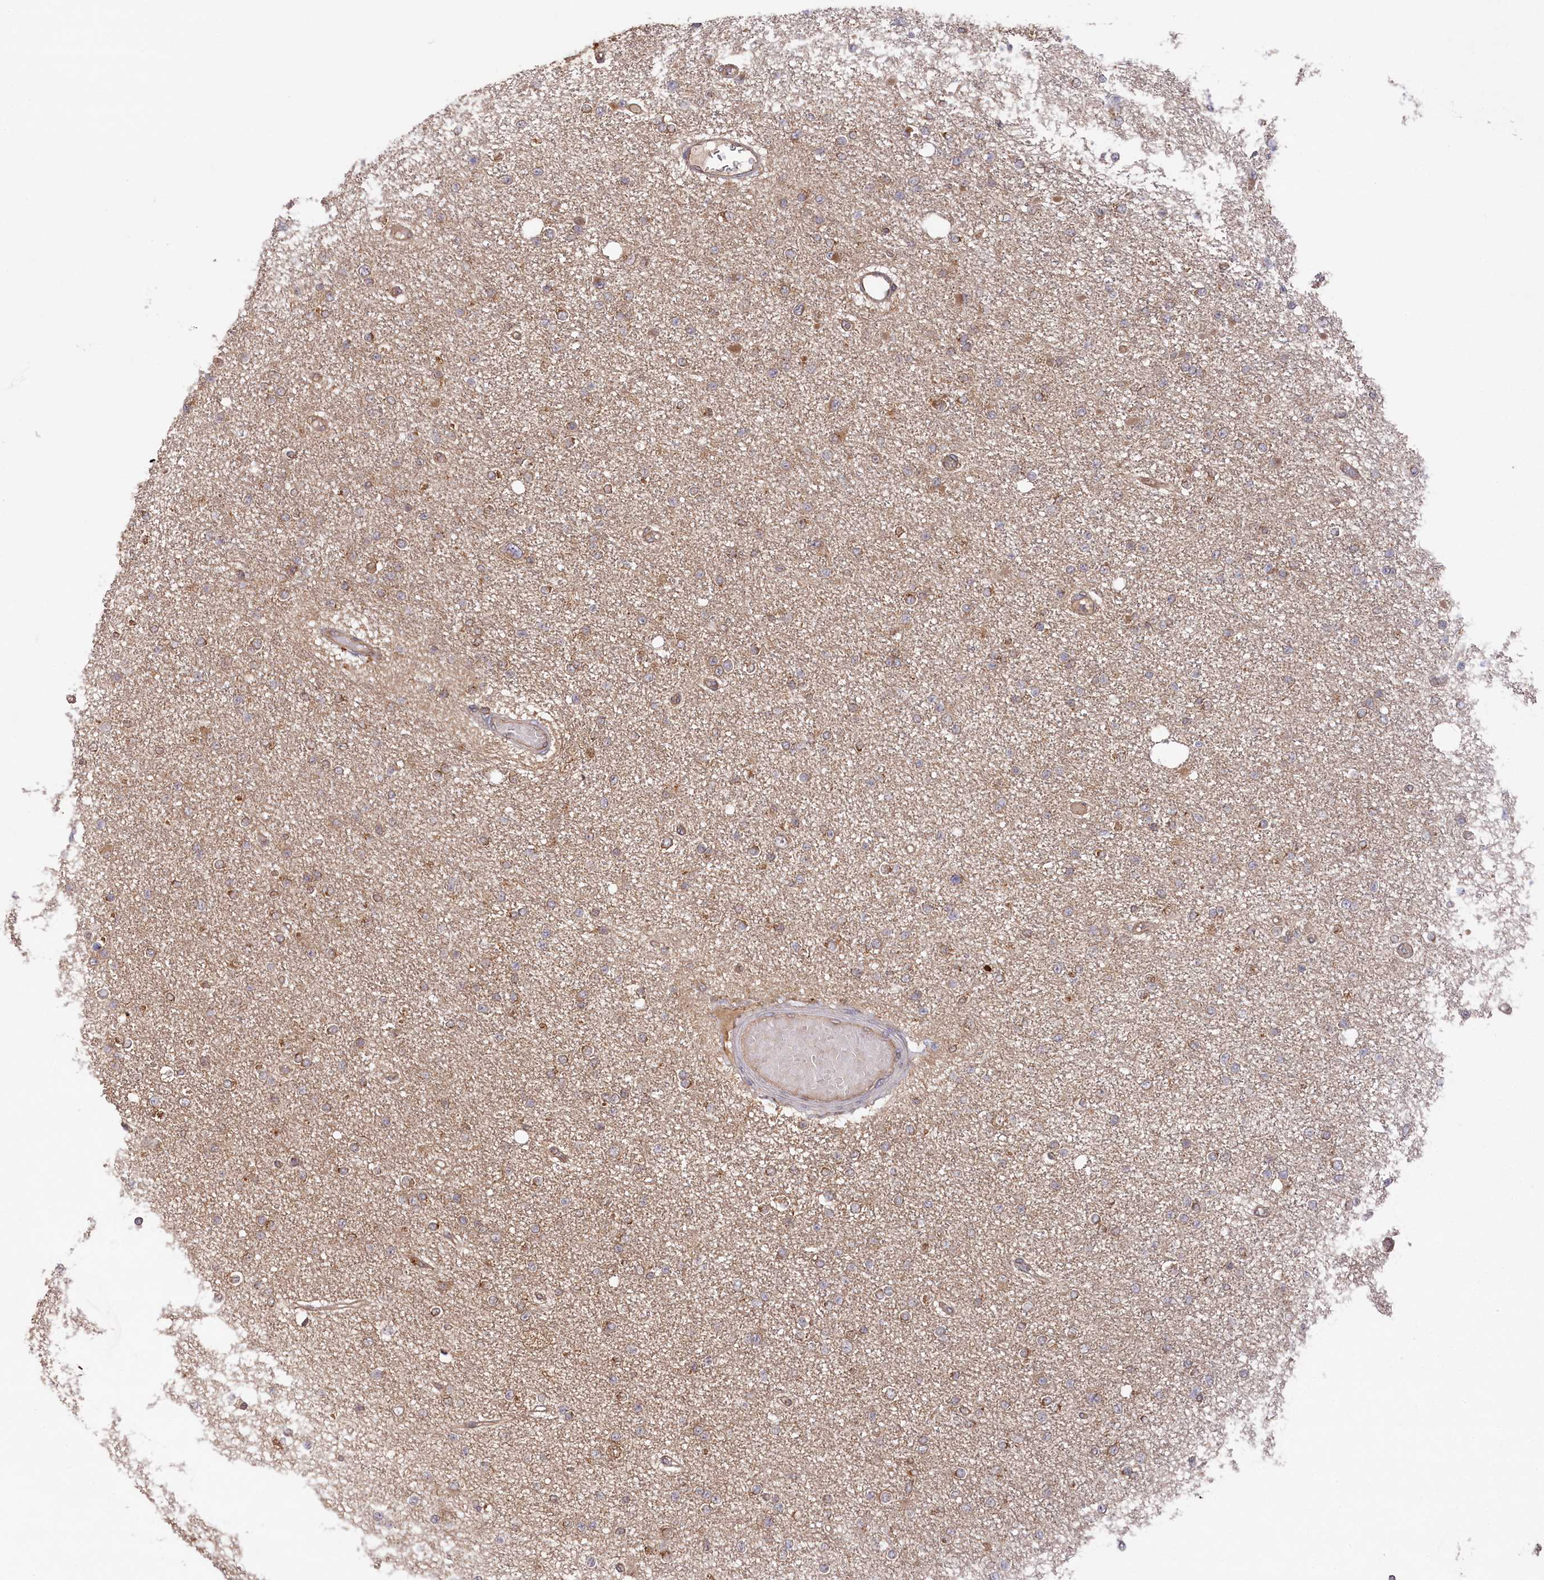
{"staining": {"intensity": "weak", "quantity": "25%-75%", "location": "cytoplasmic/membranous"}, "tissue": "glioma", "cell_type": "Tumor cells", "image_type": "cancer", "snomed": [{"axis": "morphology", "description": "Glioma, malignant, Low grade"}, {"axis": "topography", "description": "Brain"}], "caption": "IHC staining of glioma, which reveals low levels of weak cytoplasmic/membranous expression in approximately 25%-75% of tumor cells indicating weak cytoplasmic/membranous protein expression. The staining was performed using DAB (brown) for protein detection and nuclei were counterstained in hematoxylin (blue).", "gene": "PPP1R21", "patient": {"sex": "female", "age": 22}}